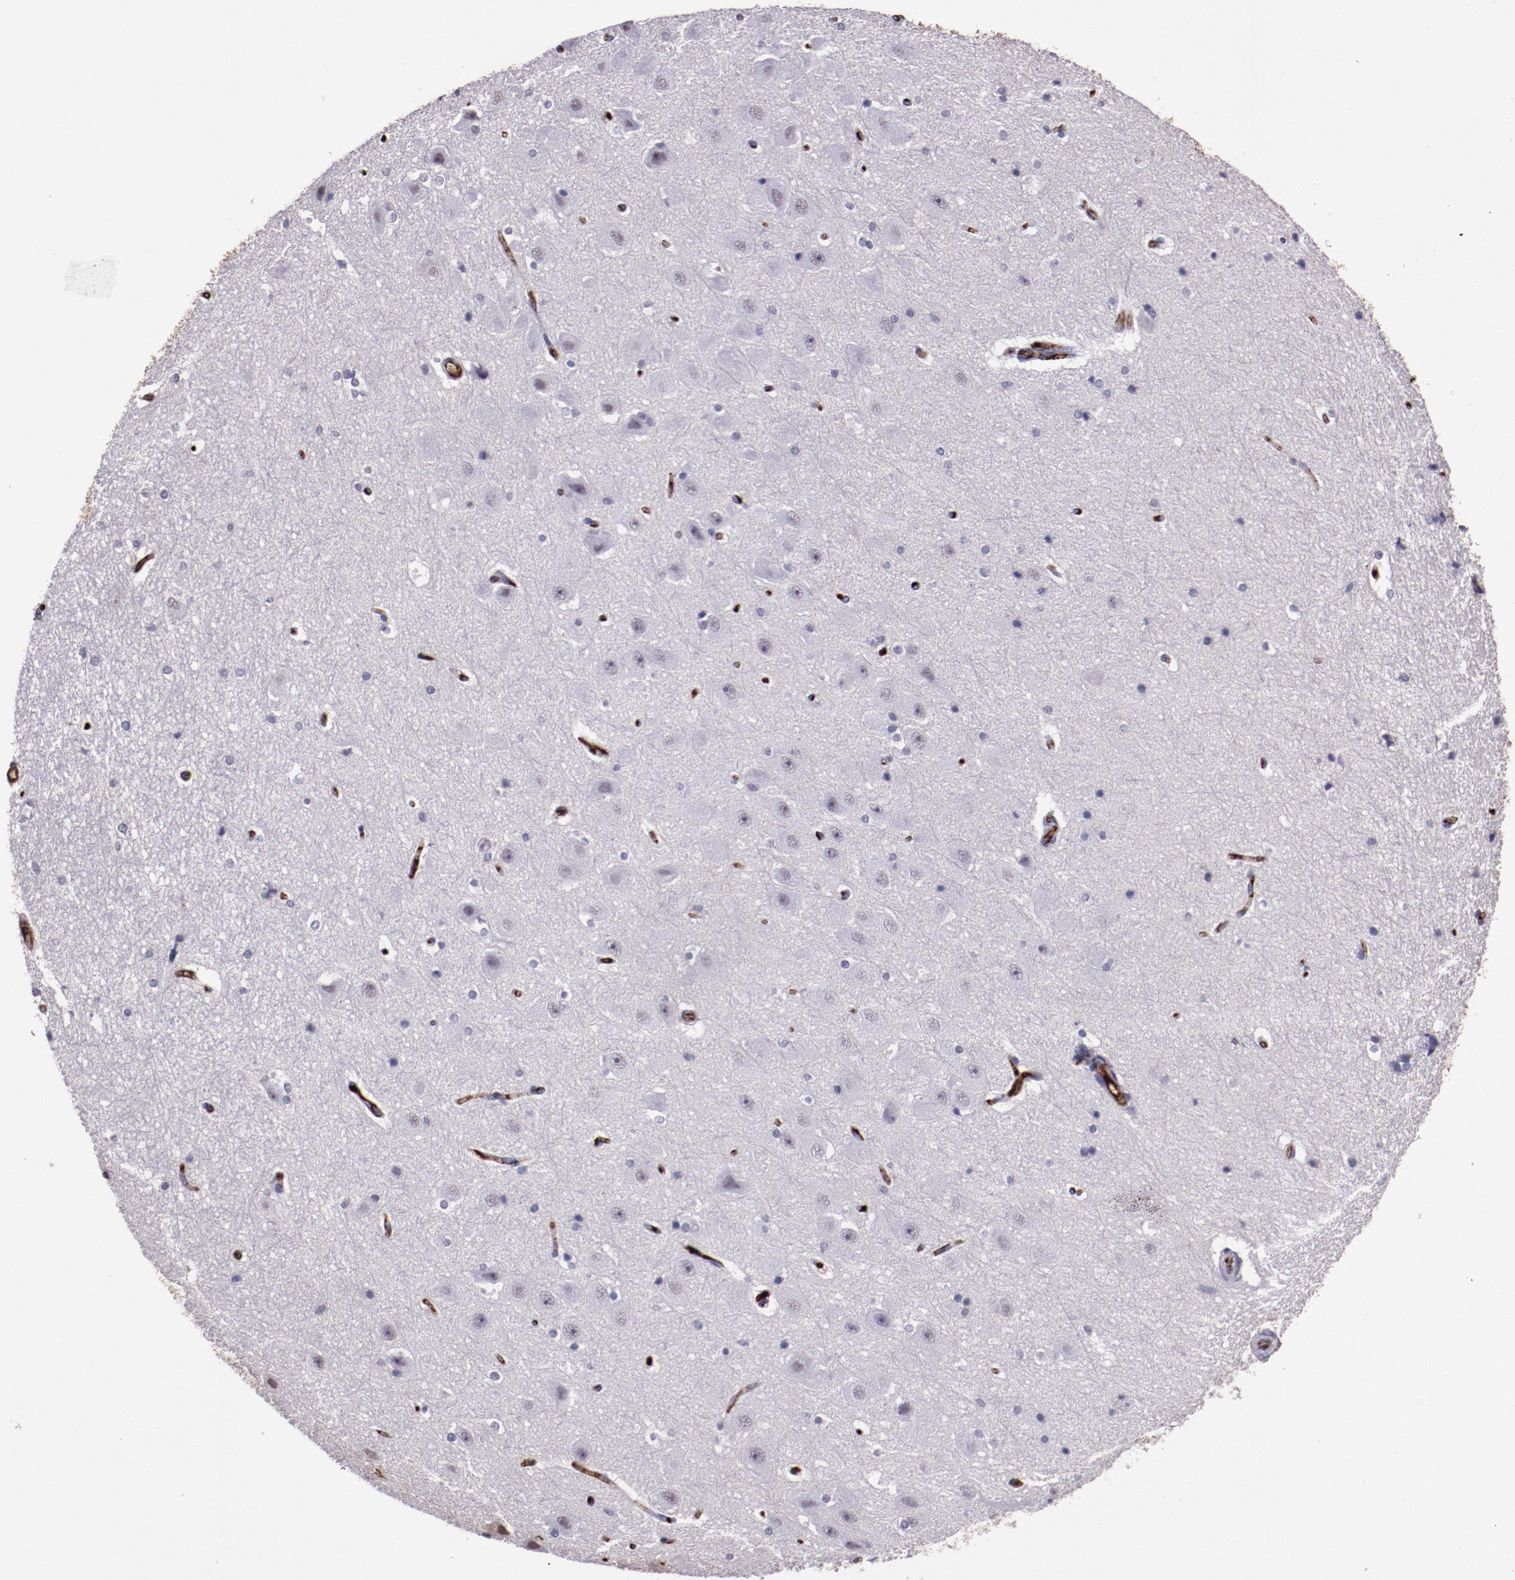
{"staining": {"intensity": "negative", "quantity": "none", "location": "none"}, "tissue": "hippocampus", "cell_type": "Glial cells", "image_type": "normal", "snomed": [{"axis": "morphology", "description": "Normal tissue, NOS"}, {"axis": "topography", "description": "Hippocampus"}], "caption": "IHC histopathology image of unremarkable hippocampus stained for a protein (brown), which exhibits no positivity in glial cells. The staining is performed using DAB brown chromogen with nuclei counter-stained in using hematoxylin.", "gene": "A2M", "patient": {"sex": "female", "age": 19}}